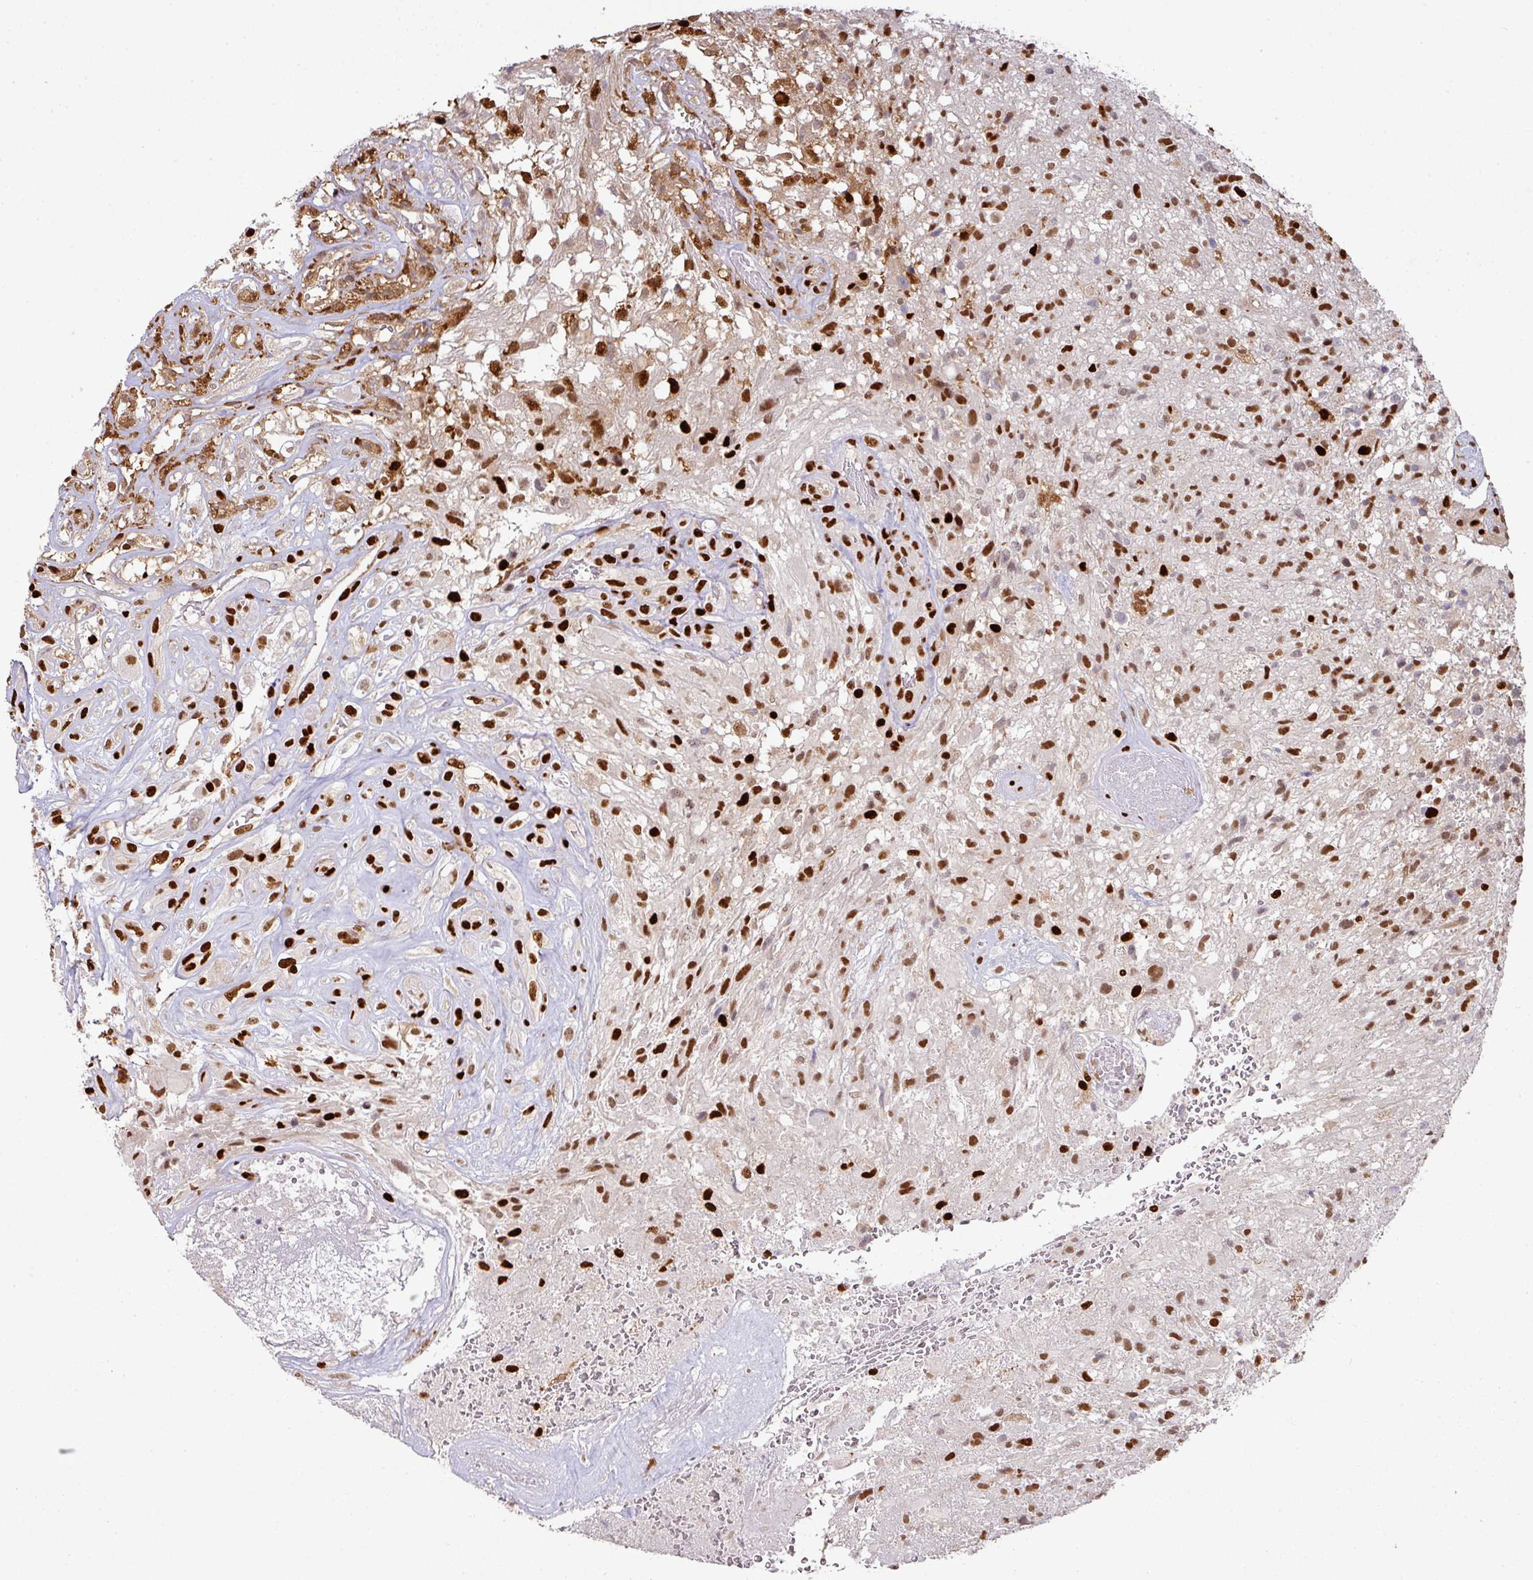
{"staining": {"intensity": "strong", "quantity": "25%-75%", "location": "nuclear"}, "tissue": "glioma", "cell_type": "Tumor cells", "image_type": "cancer", "snomed": [{"axis": "morphology", "description": "Glioma, malignant, High grade"}, {"axis": "topography", "description": "Brain"}], "caption": "Strong nuclear protein staining is appreciated in about 25%-75% of tumor cells in malignant glioma (high-grade).", "gene": "SAMHD1", "patient": {"sex": "male", "age": 56}}